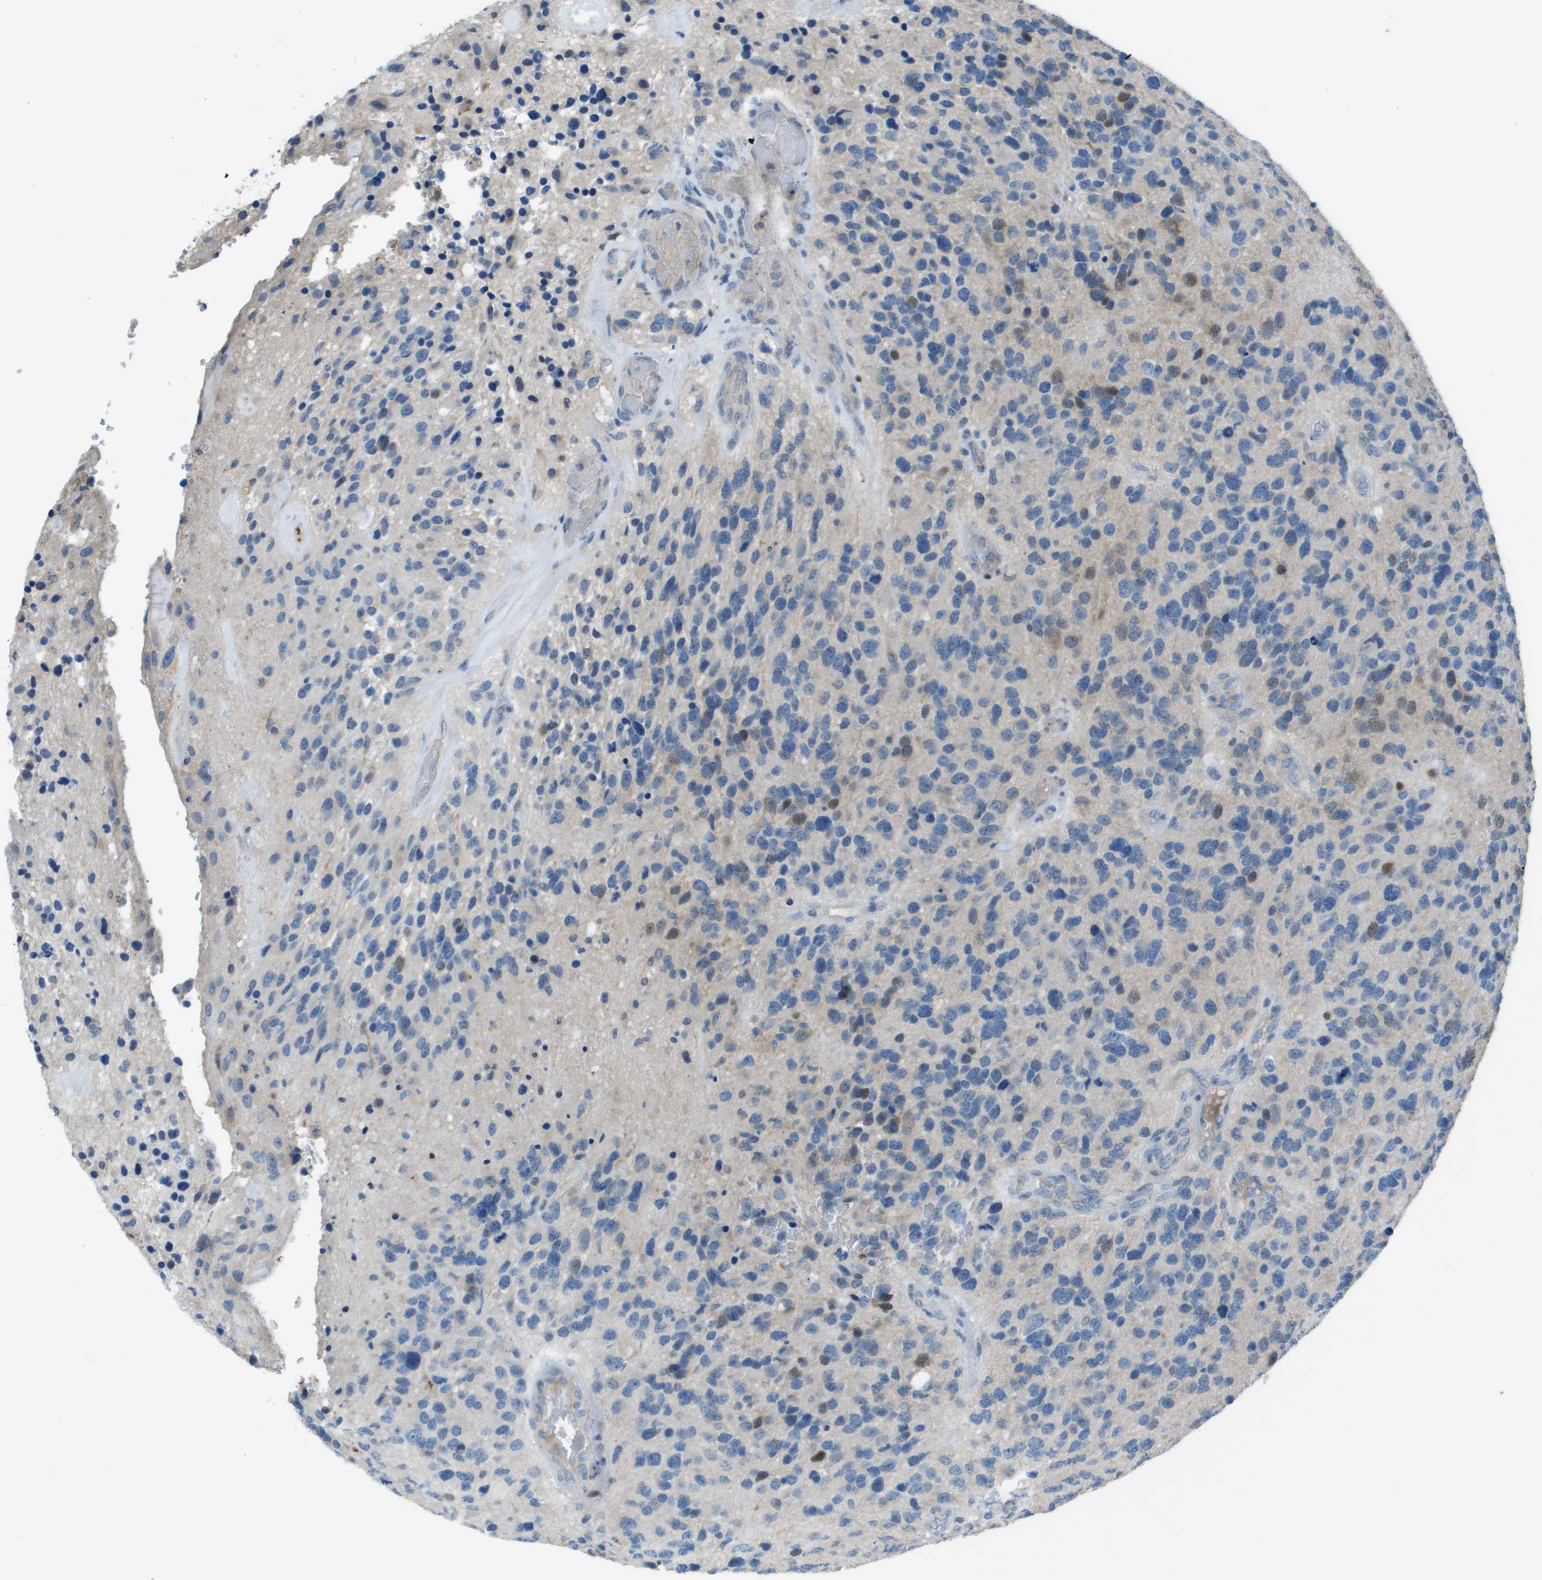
{"staining": {"intensity": "weak", "quantity": "<25%", "location": "nuclear"}, "tissue": "glioma", "cell_type": "Tumor cells", "image_type": "cancer", "snomed": [{"axis": "morphology", "description": "Glioma, malignant, High grade"}, {"axis": "topography", "description": "Brain"}], "caption": "A photomicrograph of human glioma is negative for staining in tumor cells.", "gene": "CAMK4", "patient": {"sex": "female", "age": 58}}